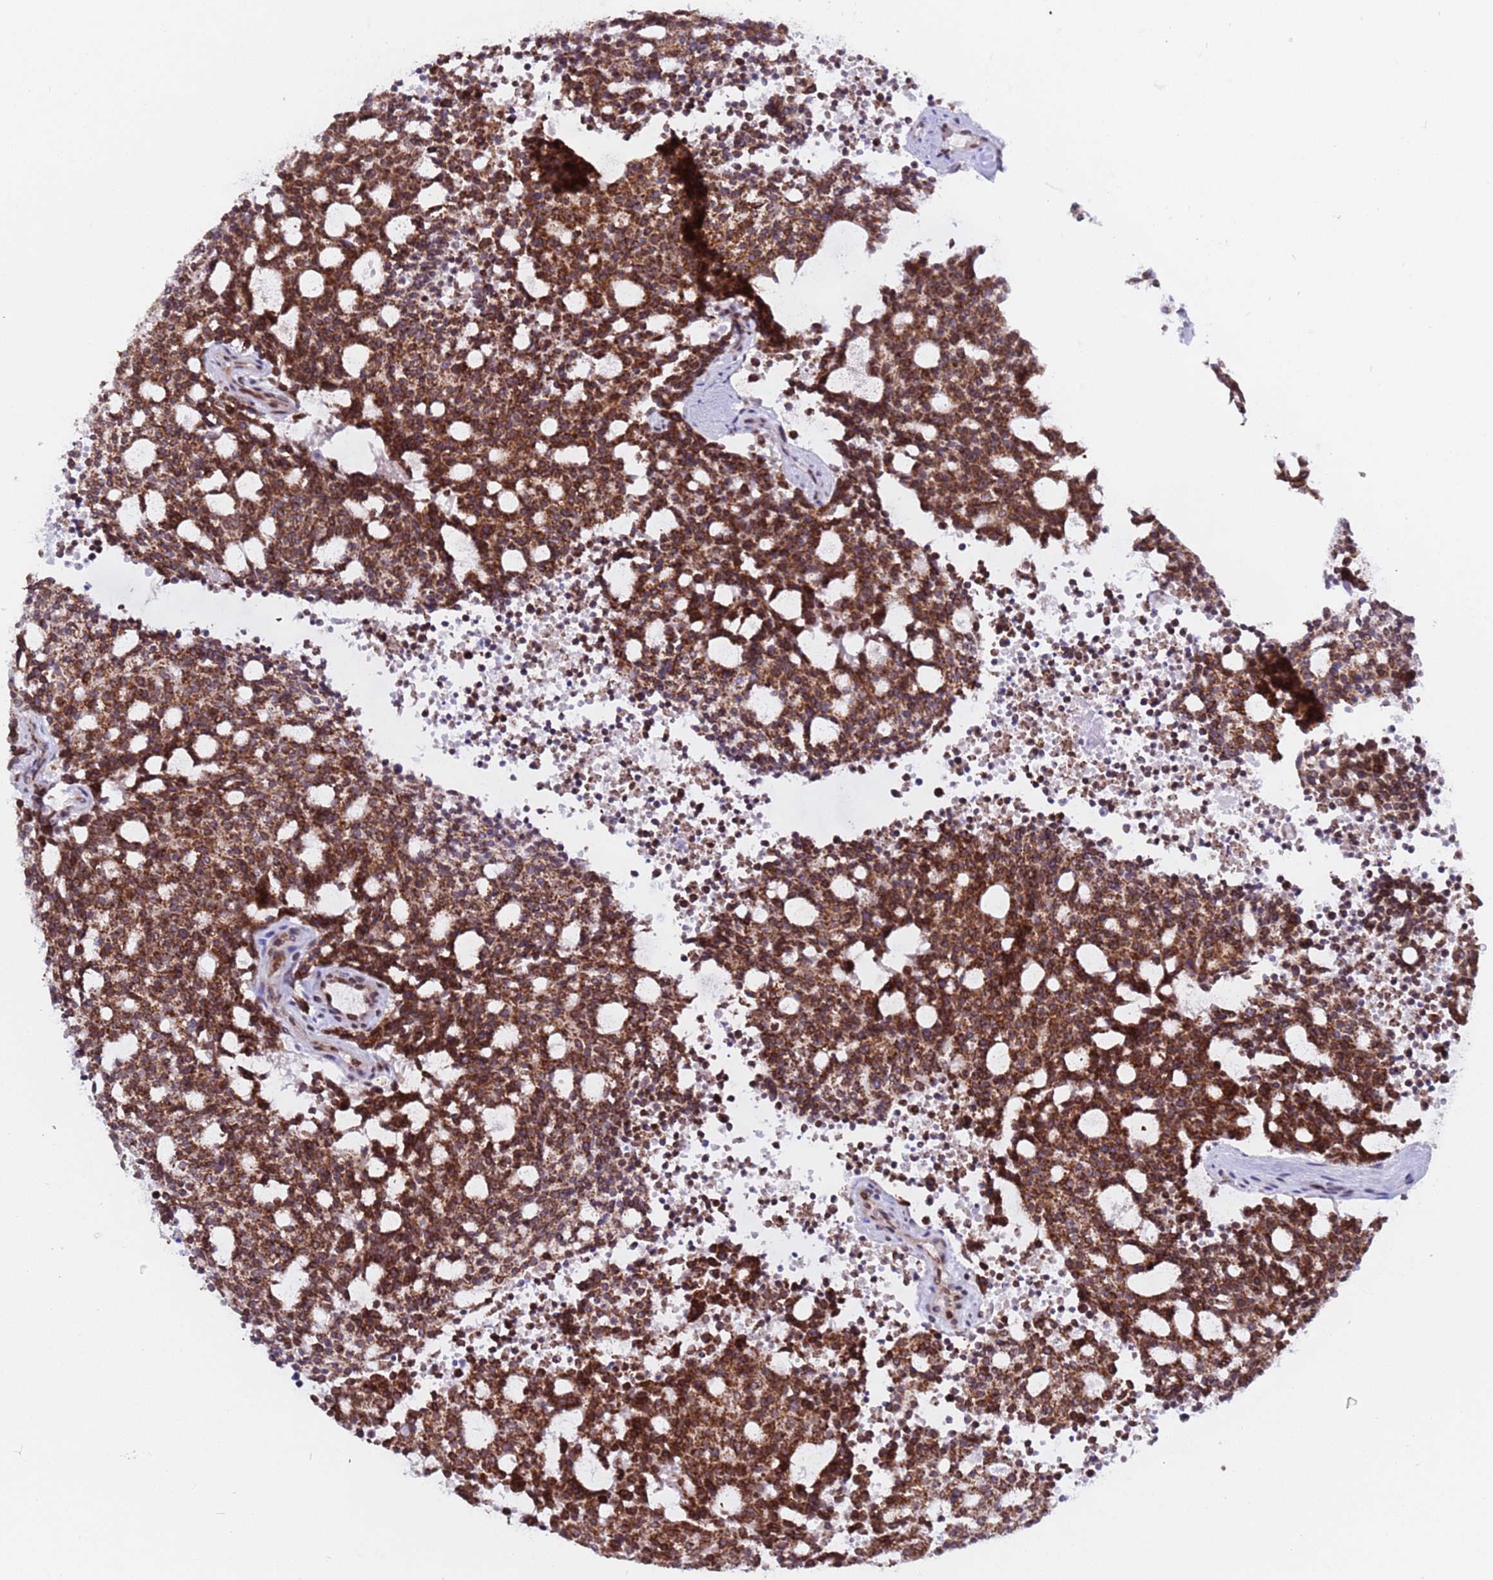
{"staining": {"intensity": "strong", "quantity": ">75%", "location": "cytoplasmic/membranous"}, "tissue": "carcinoid", "cell_type": "Tumor cells", "image_type": "cancer", "snomed": [{"axis": "morphology", "description": "Carcinoid, malignant, NOS"}, {"axis": "topography", "description": "Pancreas"}], "caption": "Protein expression by immunohistochemistry demonstrates strong cytoplasmic/membranous positivity in approximately >75% of tumor cells in carcinoid. (Brightfield microscopy of DAB IHC at high magnification).", "gene": "TOR1AIP1", "patient": {"sex": "female", "age": 54}}